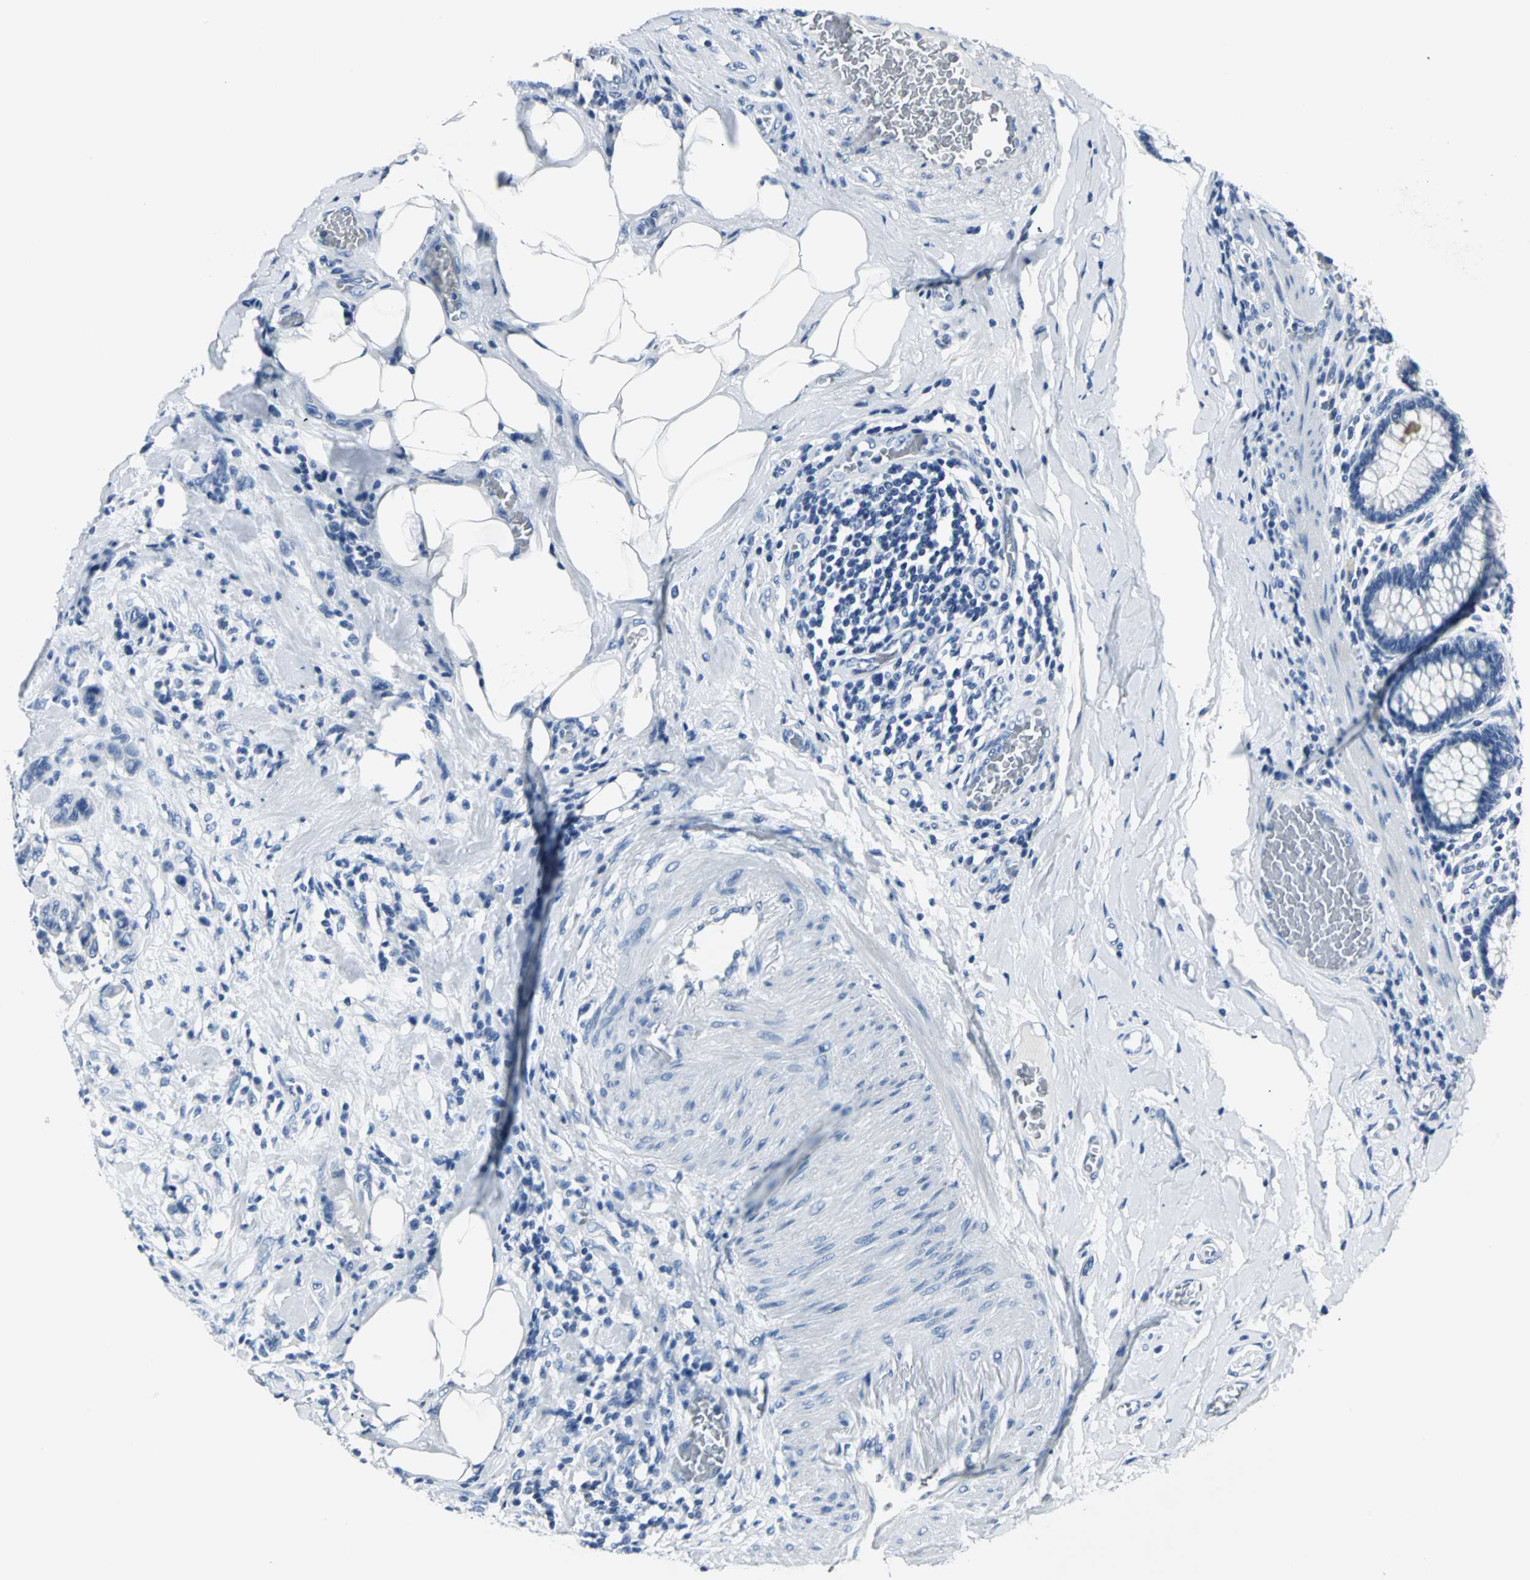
{"staining": {"intensity": "negative", "quantity": "none", "location": "none"}, "tissue": "colorectal cancer", "cell_type": "Tumor cells", "image_type": "cancer", "snomed": [{"axis": "morphology", "description": "Normal tissue, NOS"}, {"axis": "morphology", "description": "Adenocarcinoma, NOS"}, {"axis": "topography", "description": "Colon"}], "caption": "A high-resolution histopathology image shows IHC staining of adenocarcinoma (colorectal), which shows no significant positivity in tumor cells. Brightfield microscopy of immunohistochemistry stained with DAB (3,3'-diaminobenzidine) (brown) and hematoxylin (blue), captured at high magnification.", "gene": "RIPOR1", "patient": {"sex": "male", "age": 82}}